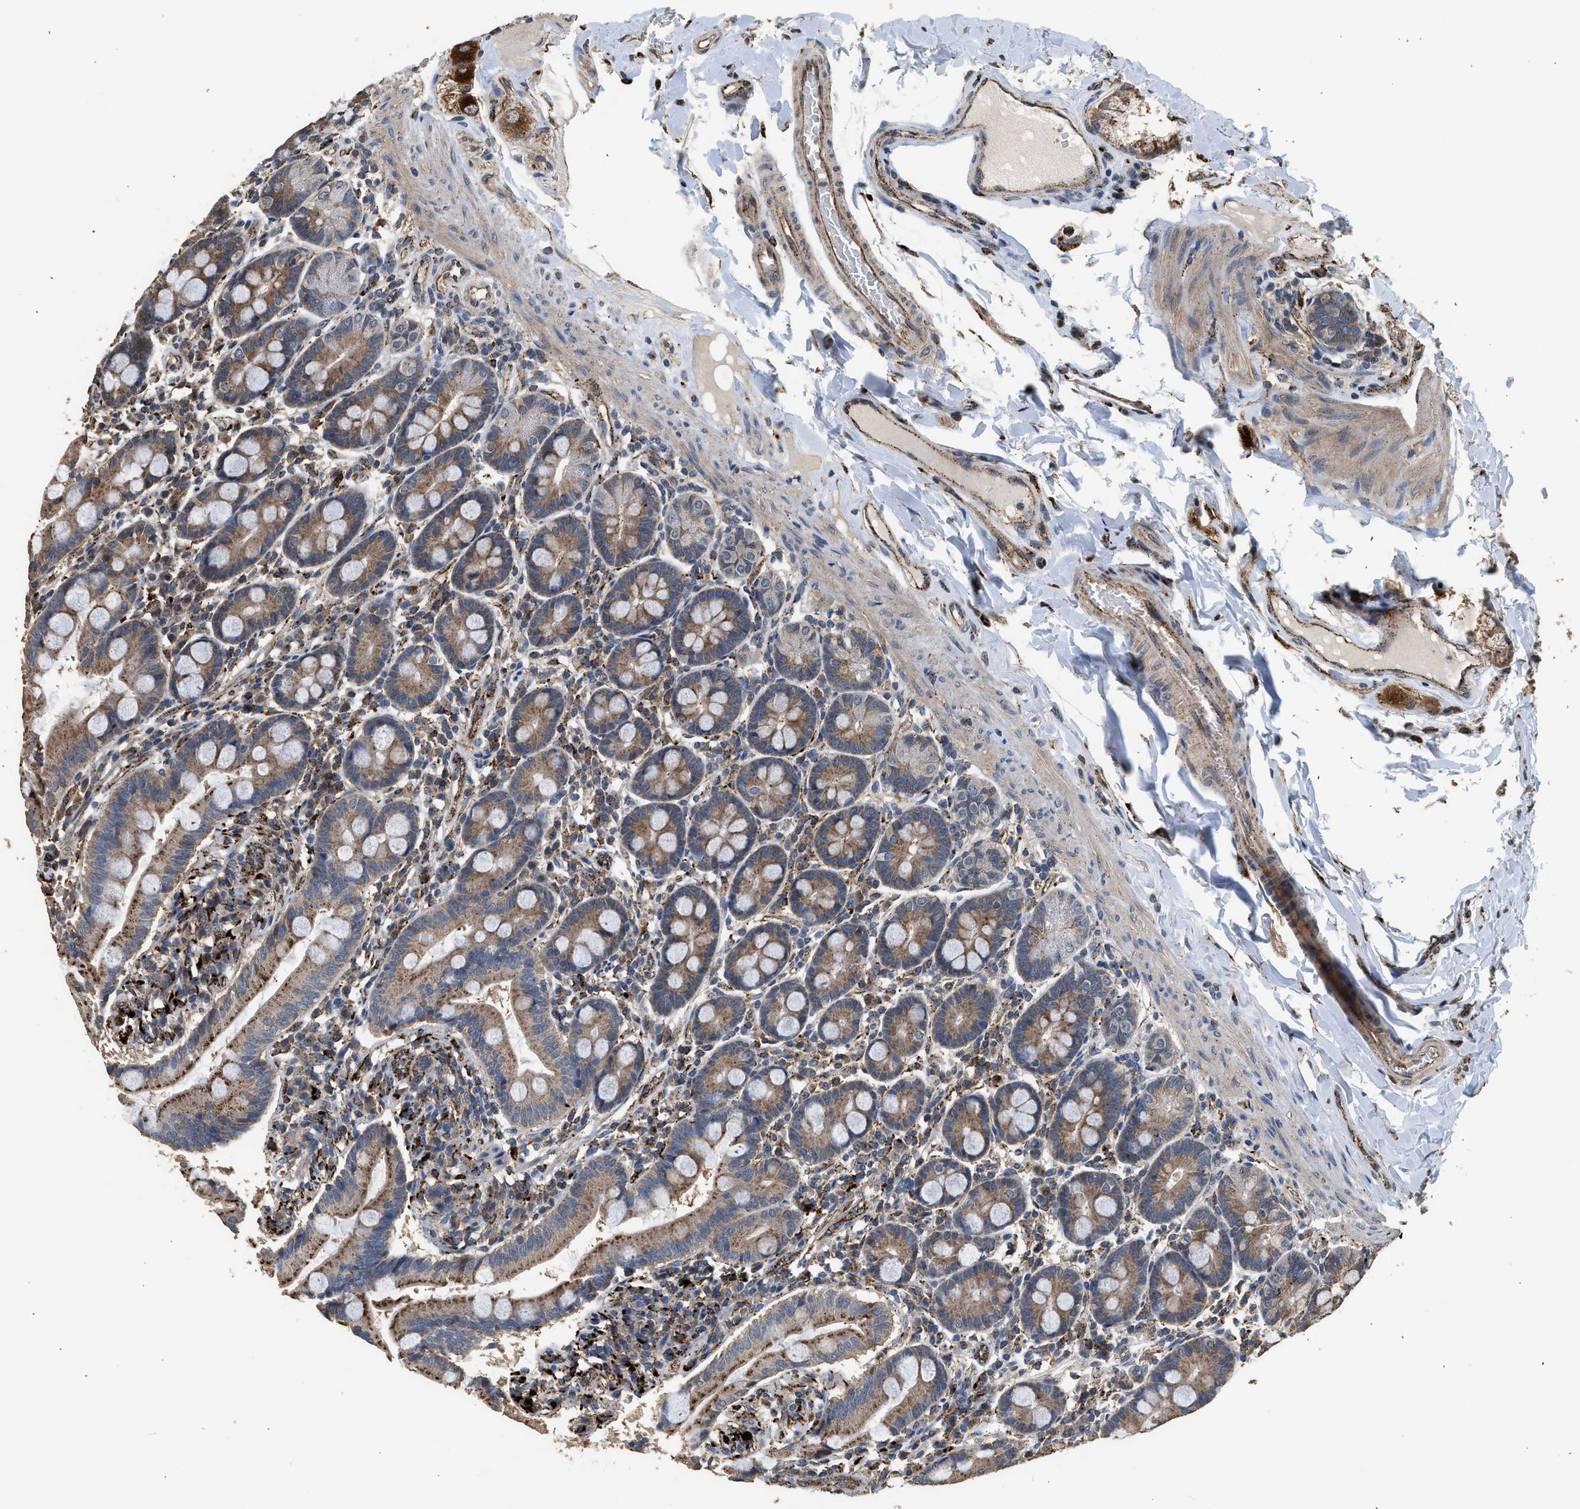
{"staining": {"intensity": "strong", "quantity": ">75%", "location": "cytoplasmic/membranous"}, "tissue": "duodenum", "cell_type": "Glandular cells", "image_type": "normal", "snomed": [{"axis": "morphology", "description": "Normal tissue, NOS"}, {"axis": "topography", "description": "Duodenum"}], "caption": "Brown immunohistochemical staining in benign duodenum displays strong cytoplasmic/membranous expression in approximately >75% of glandular cells.", "gene": "CTSV", "patient": {"sex": "male", "age": 50}}